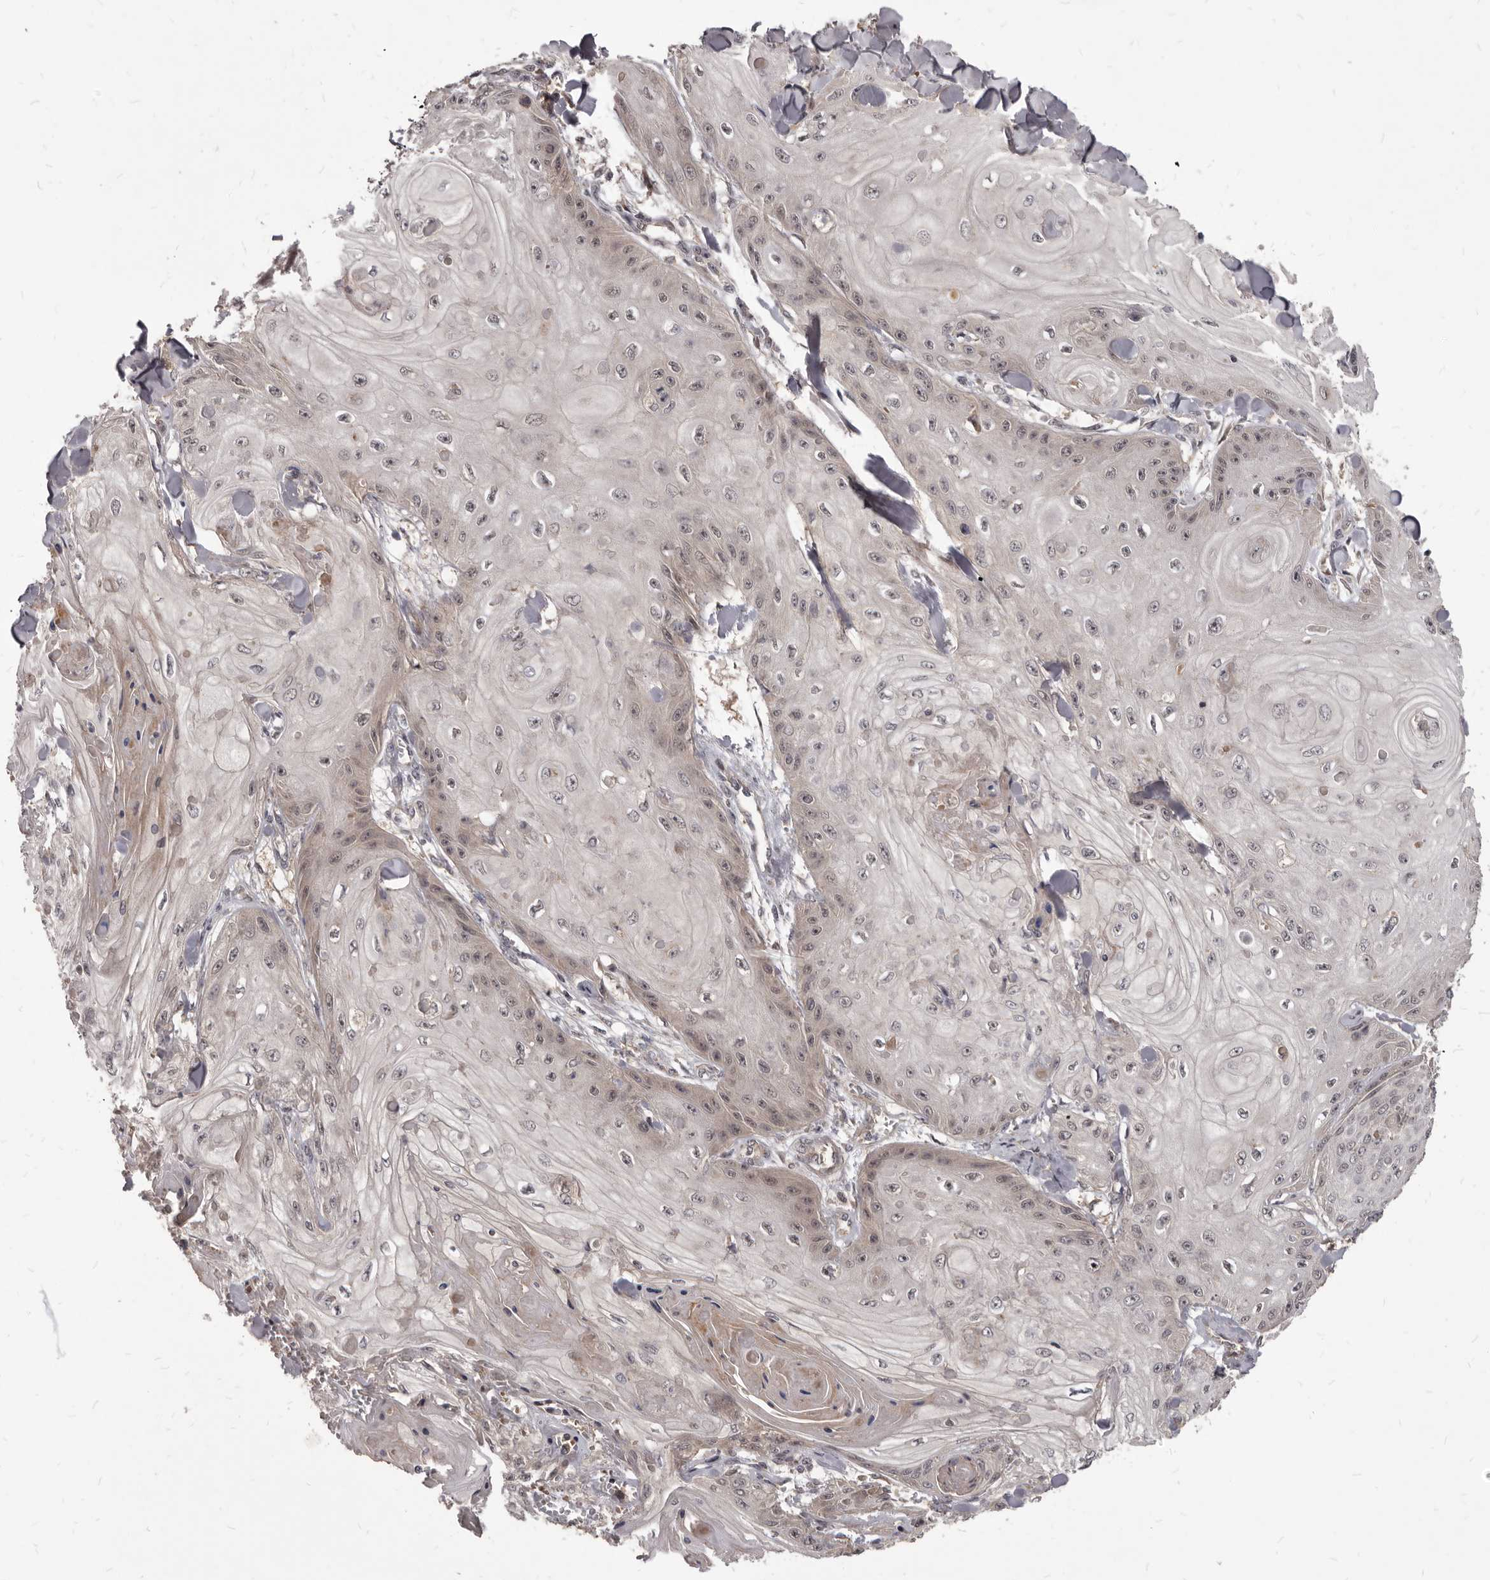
{"staining": {"intensity": "weak", "quantity": "25%-75%", "location": "nuclear"}, "tissue": "skin cancer", "cell_type": "Tumor cells", "image_type": "cancer", "snomed": [{"axis": "morphology", "description": "Squamous cell carcinoma, NOS"}, {"axis": "topography", "description": "Skin"}], "caption": "A high-resolution image shows IHC staining of squamous cell carcinoma (skin), which reveals weak nuclear positivity in about 25%-75% of tumor cells. (DAB IHC with brightfield microscopy, high magnification).", "gene": "GABPB2", "patient": {"sex": "male", "age": 74}}